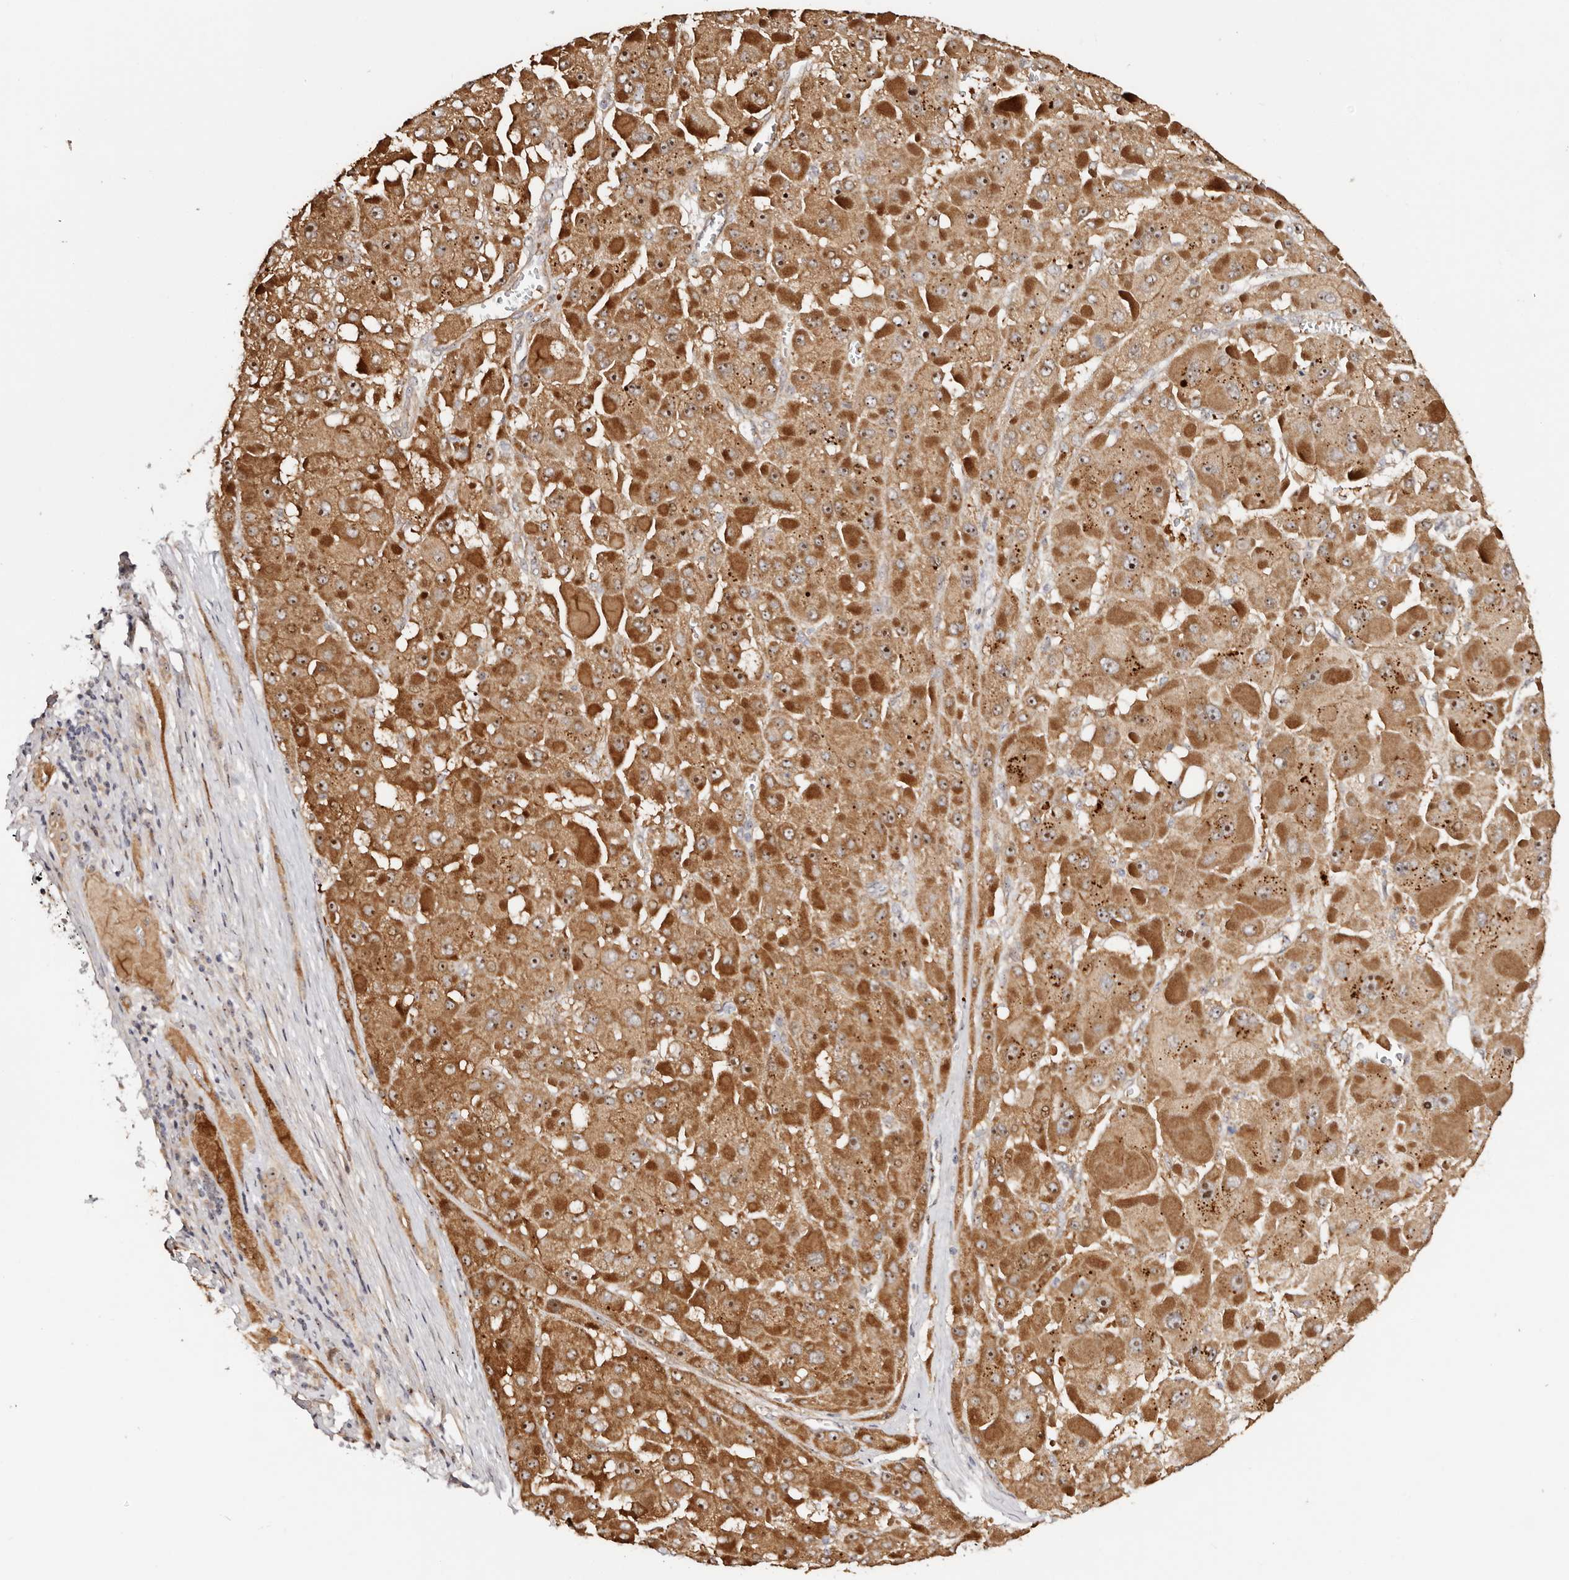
{"staining": {"intensity": "moderate", "quantity": ">75%", "location": "cytoplasmic/membranous,nuclear"}, "tissue": "liver cancer", "cell_type": "Tumor cells", "image_type": "cancer", "snomed": [{"axis": "morphology", "description": "Carcinoma, Hepatocellular, NOS"}, {"axis": "topography", "description": "Liver"}], "caption": "Immunohistochemical staining of human liver cancer (hepatocellular carcinoma) shows moderate cytoplasmic/membranous and nuclear protein expression in about >75% of tumor cells.", "gene": "ODF2L", "patient": {"sex": "female", "age": 73}}